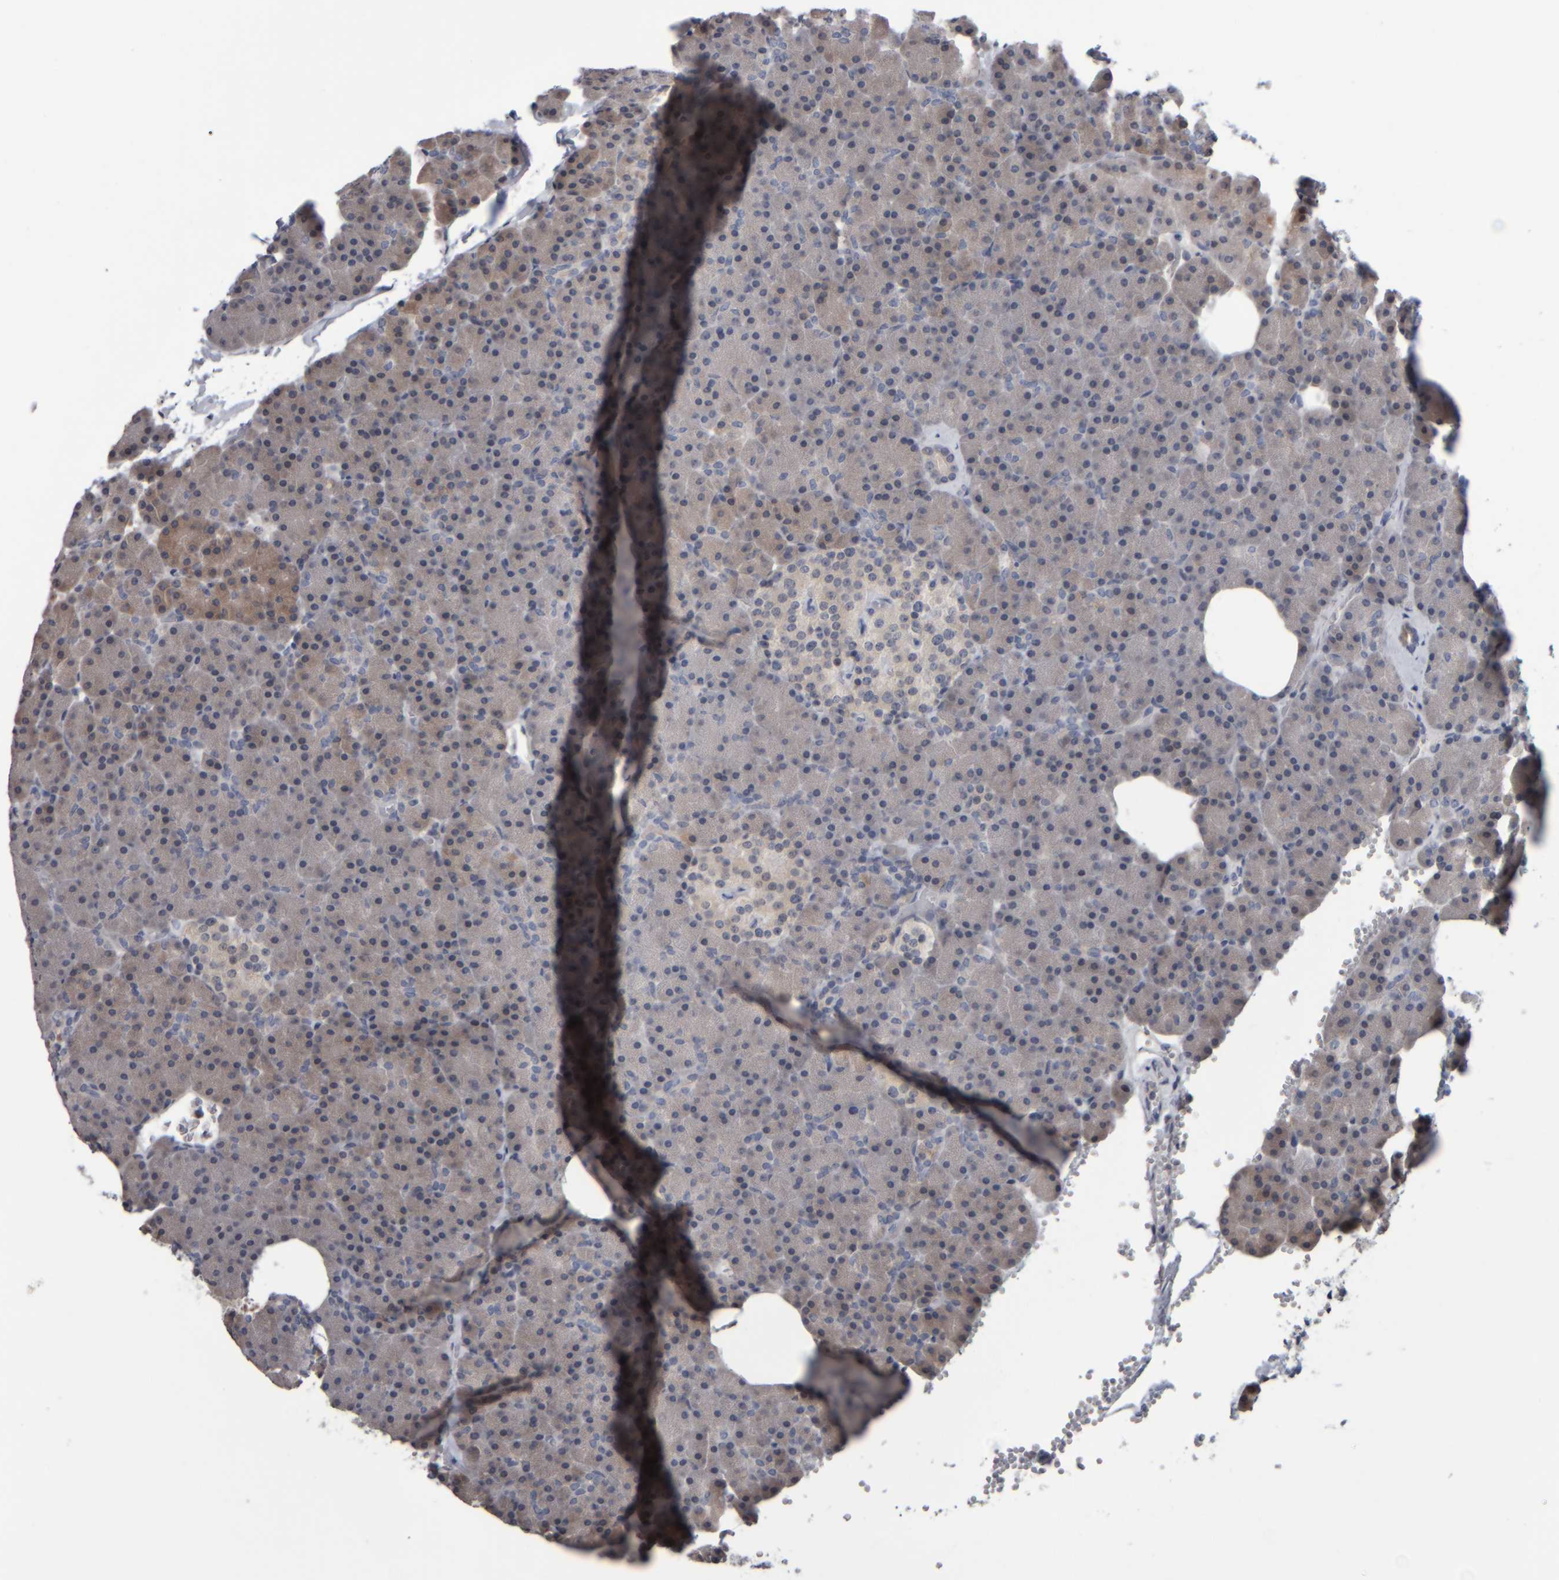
{"staining": {"intensity": "moderate", "quantity": "<25%", "location": "cytoplasmic/membranous"}, "tissue": "pancreas", "cell_type": "Exocrine glandular cells", "image_type": "normal", "snomed": [{"axis": "morphology", "description": "Normal tissue, NOS"}, {"axis": "morphology", "description": "Carcinoid, malignant, NOS"}, {"axis": "topography", "description": "Pancreas"}], "caption": "Normal pancreas demonstrates moderate cytoplasmic/membranous staining in about <25% of exocrine glandular cells, visualized by immunohistochemistry.", "gene": "COL14A1", "patient": {"sex": "female", "age": 35}}